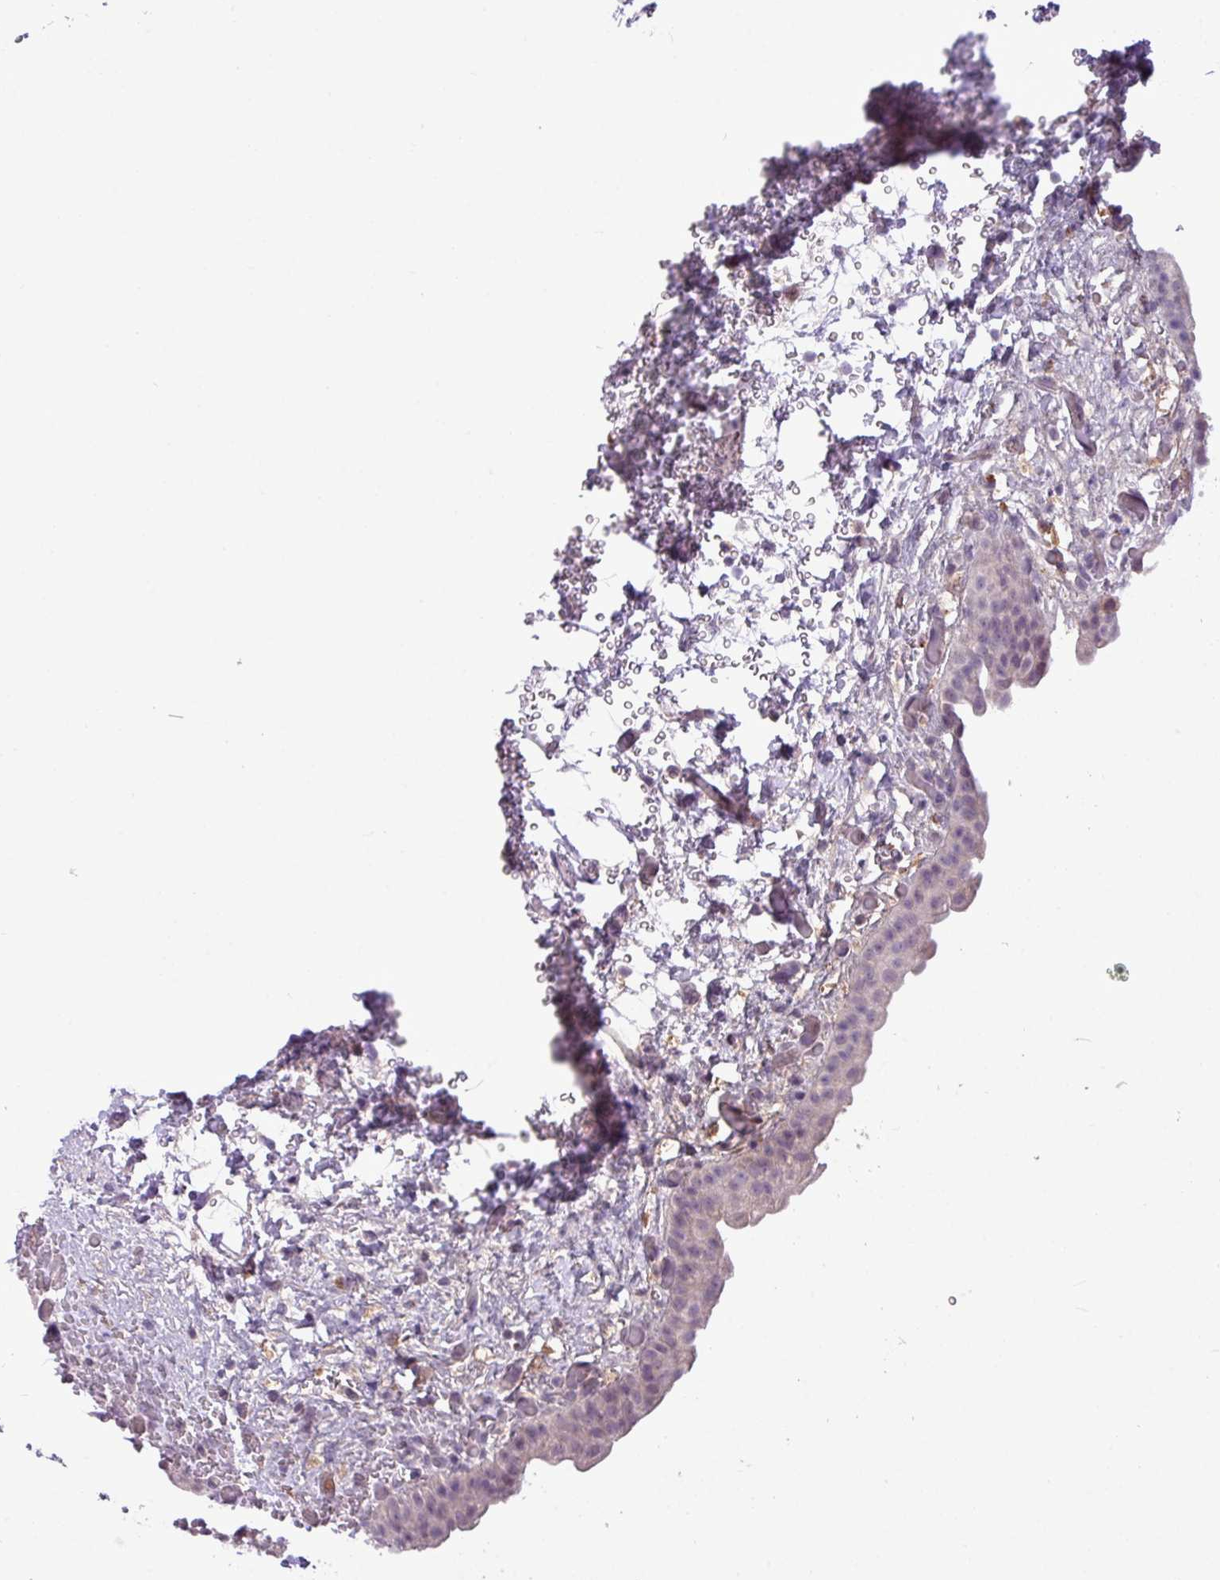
{"staining": {"intensity": "negative", "quantity": "none", "location": "none"}, "tissue": "urinary bladder", "cell_type": "Urothelial cells", "image_type": "normal", "snomed": [{"axis": "morphology", "description": "Normal tissue, NOS"}, {"axis": "topography", "description": "Urinary bladder"}], "caption": "Urothelial cells are negative for brown protein staining in benign urinary bladder. (Stains: DAB (3,3'-diaminobenzidine) IHC with hematoxylin counter stain, Microscopy: brightfield microscopy at high magnification).", "gene": "IL17A", "patient": {"sex": "male", "age": 69}}